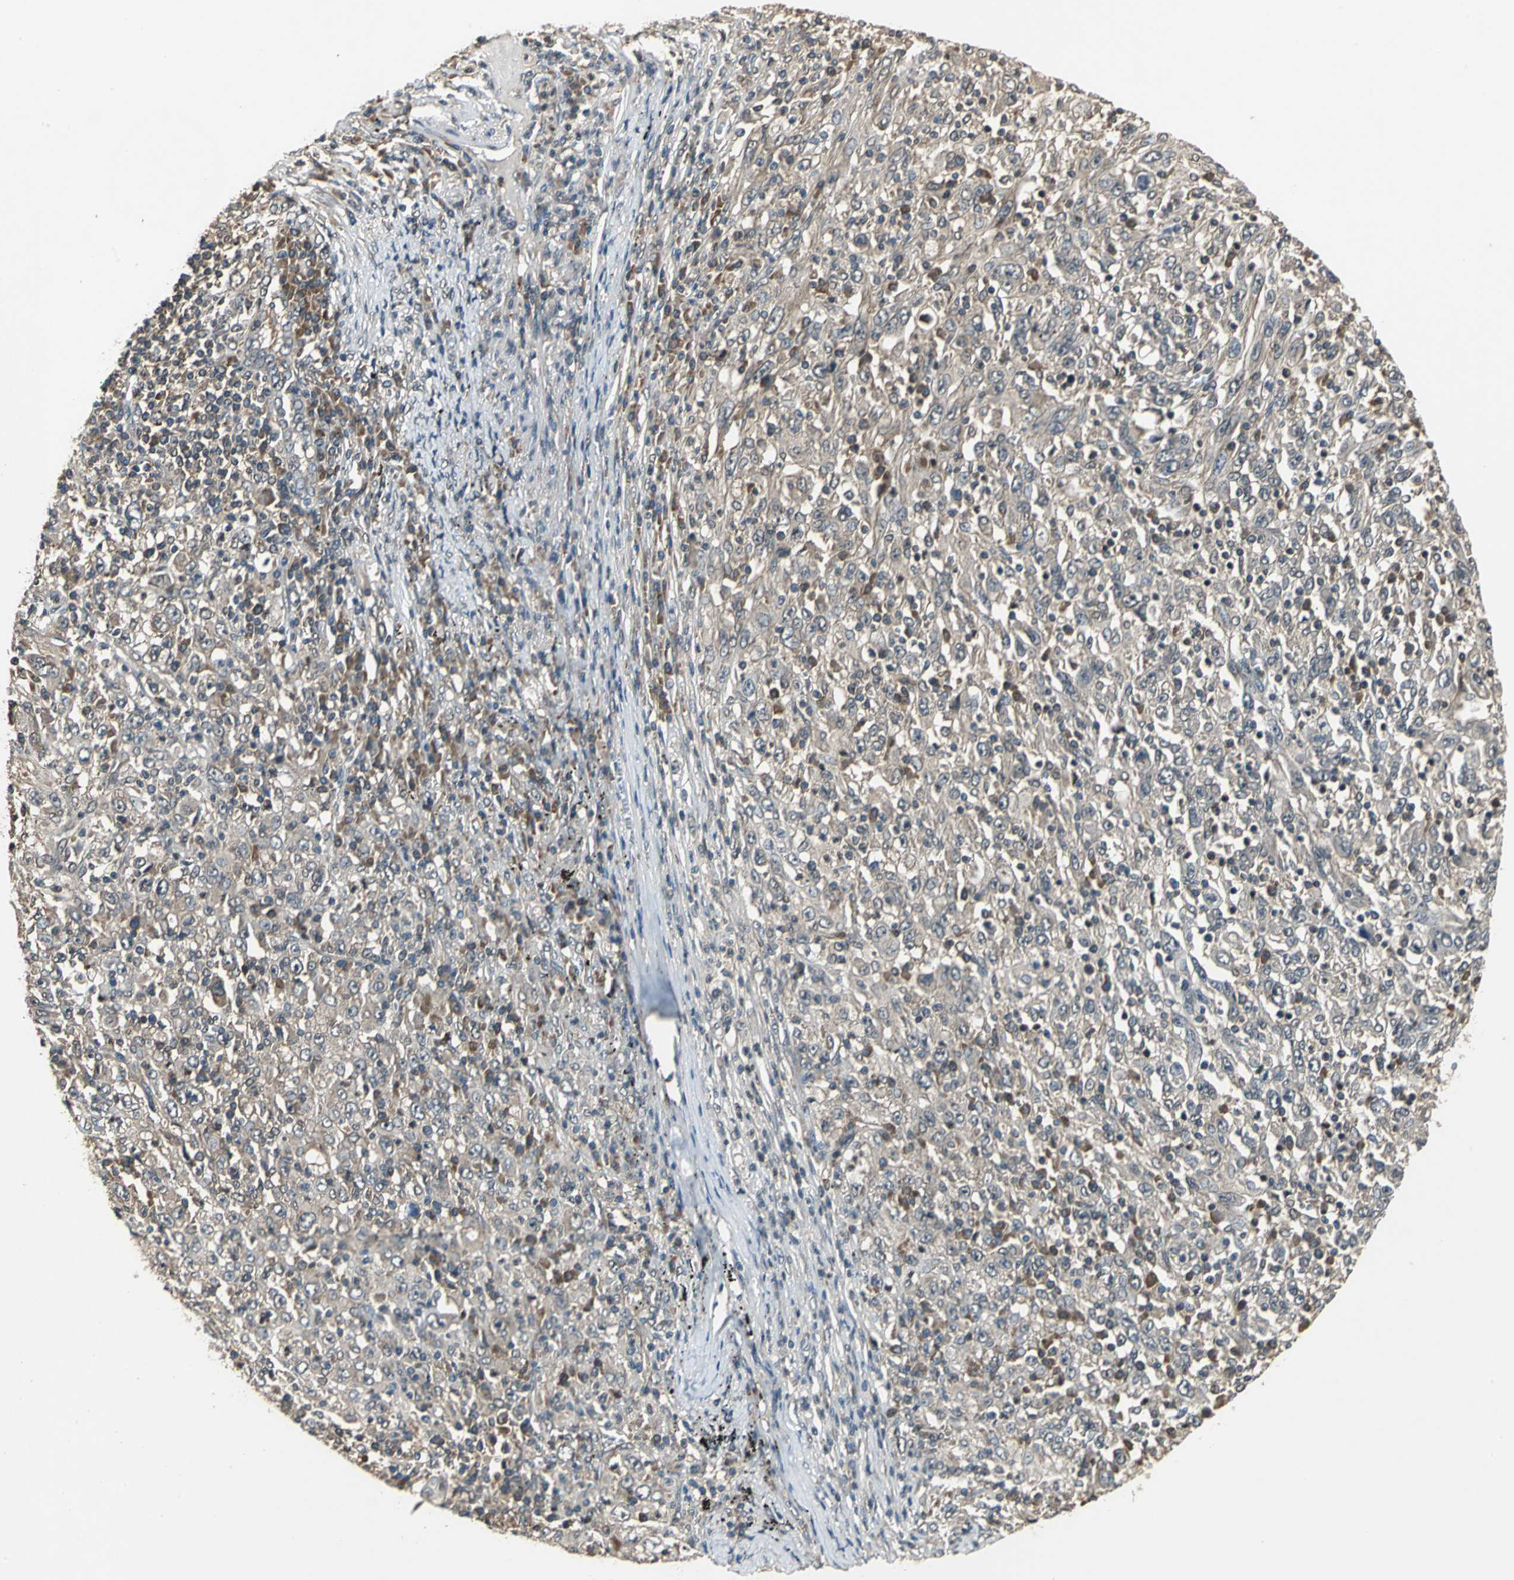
{"staining": {"intensity": "negative", "quantity": "none", "location": "none"}, "tissue": "melanoma", "cell_type": "Tumor cells", "image_type": "cancer", "snomed": [{"axis": "morphology", "description": "Malignant melanoma, Metastatic site"}, {"axis": "topography", "description": "Skin"}], "caption": "Melanoma was stained to show a protein in brown. There is no significant staining in tumor cells.", "gene": "EIF2B2", "patient": {"sex": "female", "age": 56}}